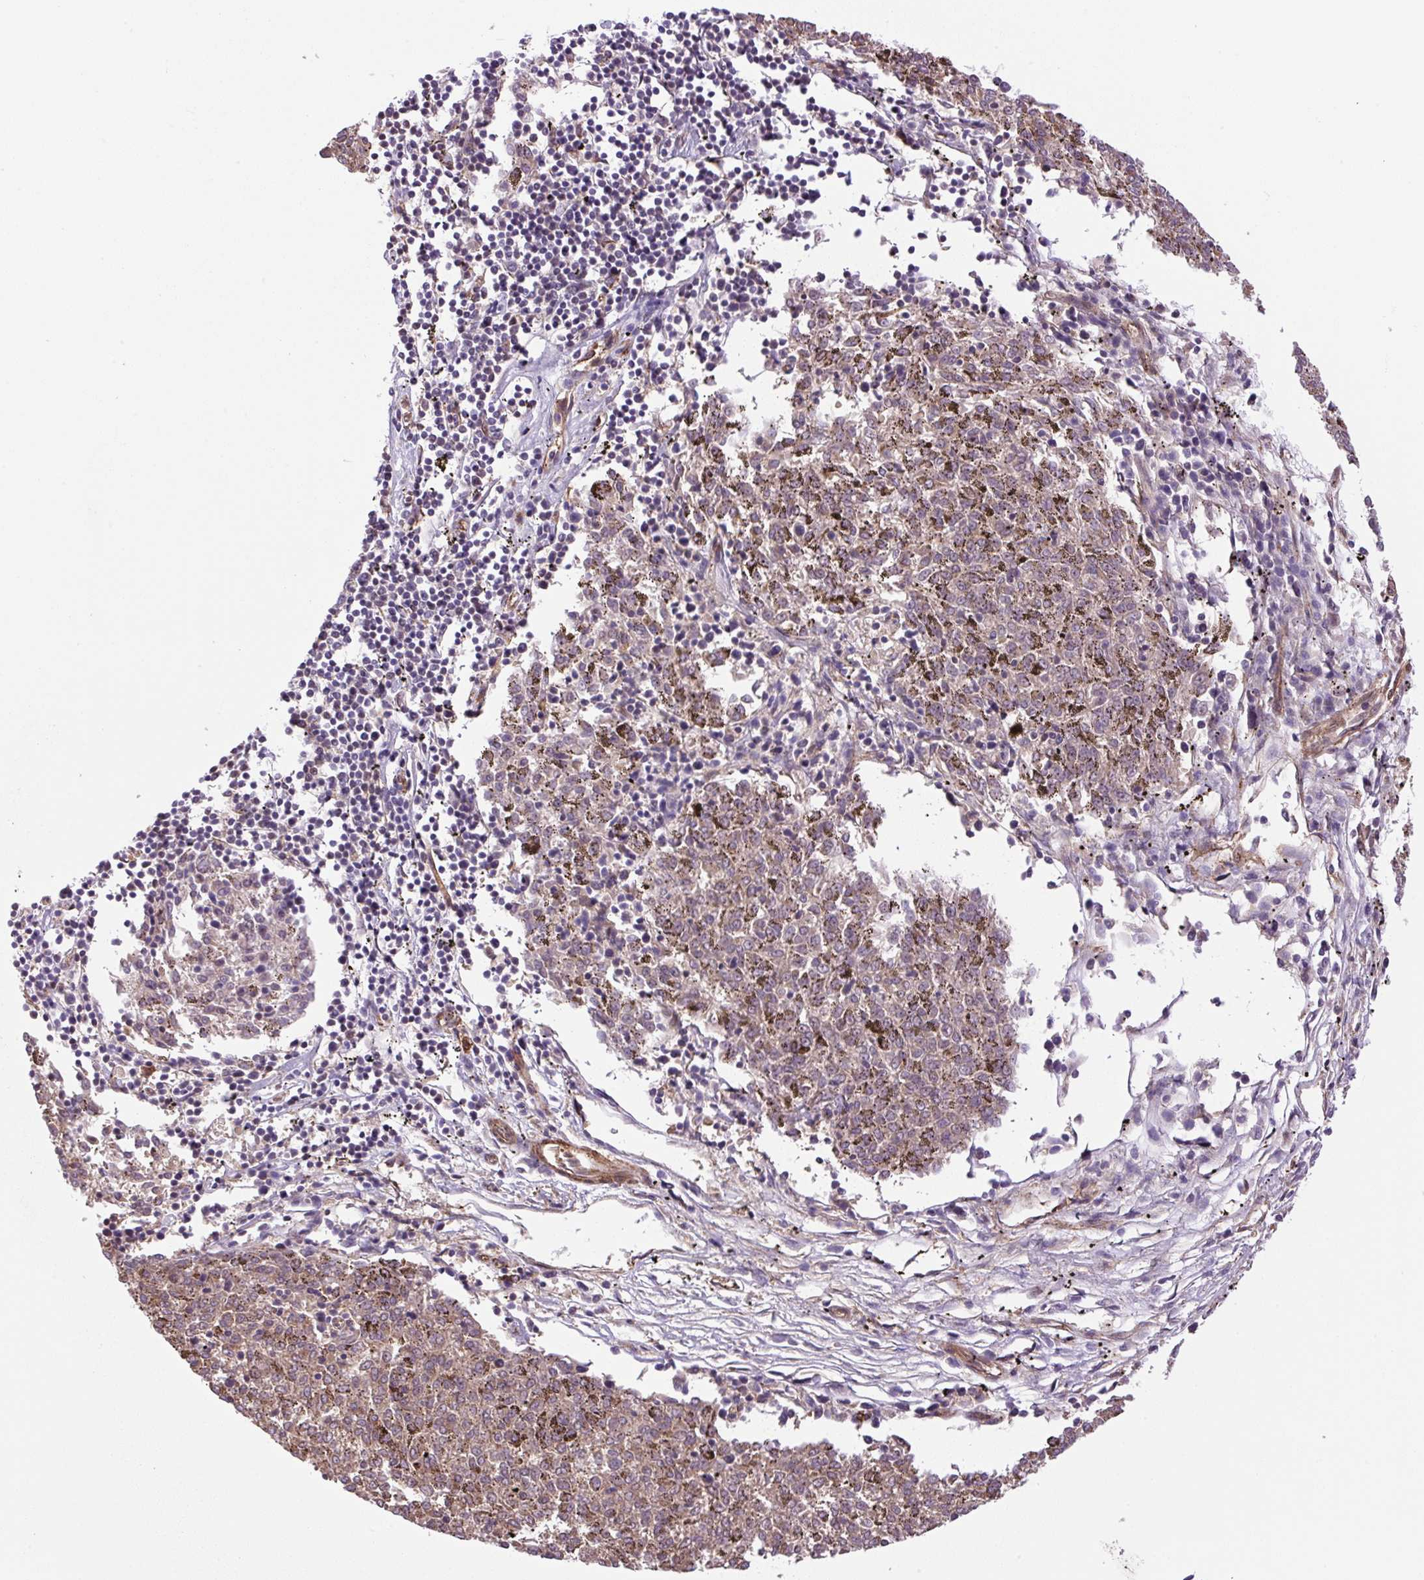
{"staining": {"intensity": "weak", "quantity": ">75%", "location": "cytoplasmic/membranous"}, "tissue": "melanoma", "cell_type": "Tumor cells", "image_type": "cancer", "snomed": [{"axis": "morphology", "description": "Malignant melanoma, NOS"}, {"axis": "topography", "description": "Skin"}], "caption": "Protein staining demonstrates weak cytoplasmic/membranous positivity in about >75% of tumor cells in melanoma.", "gene": "SEPTIN10", "patient": {"sex": "female", "age": 72}}